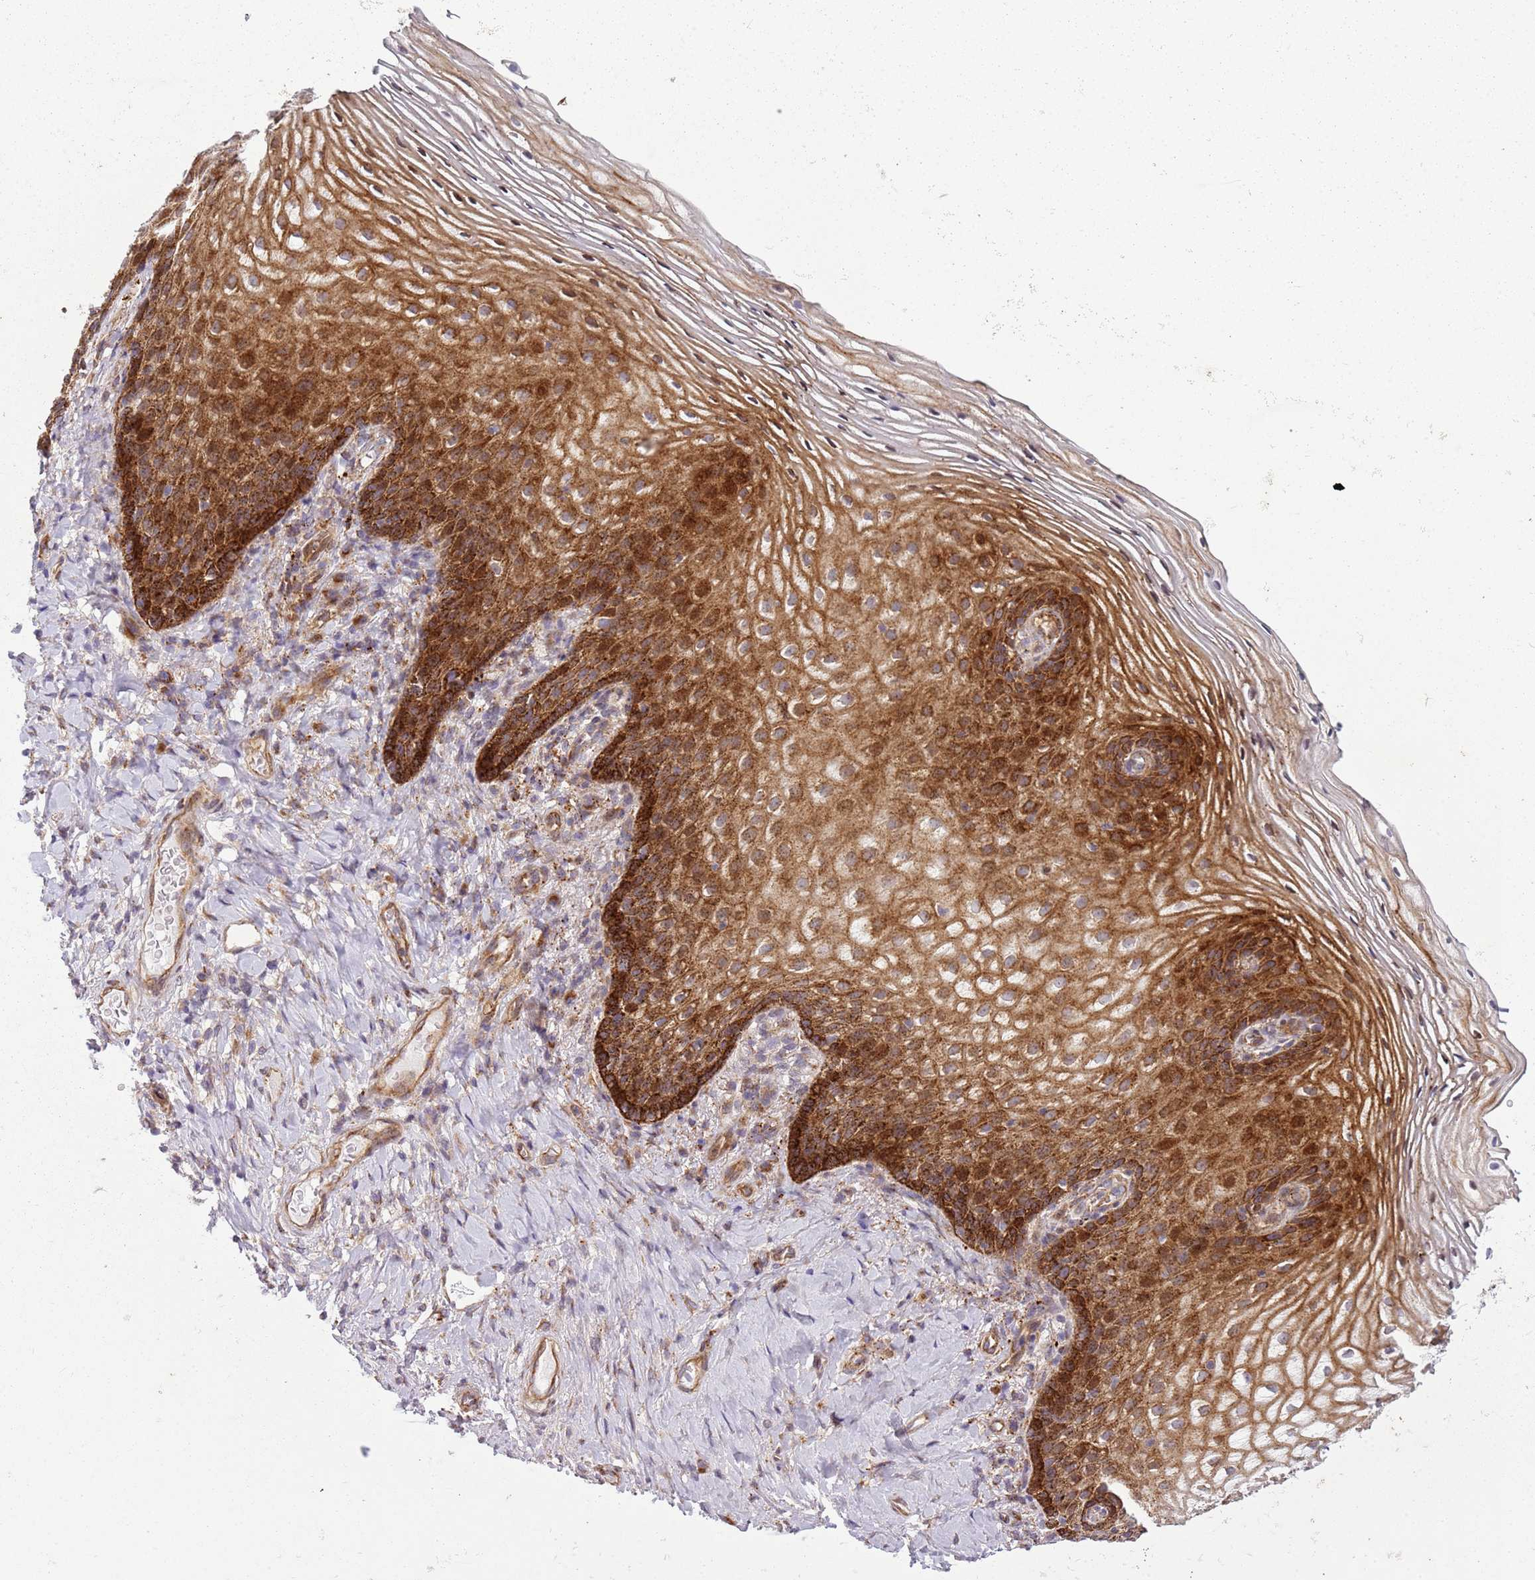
{"staining": {"intensity": "strong", "quantity": ">75%", "location": "cytoplasmic/membranous"}, "tissue": "vagina", "cell_type": "Squamous epithelial cells", "image_type": "normal", "snomed": [{"axis": "morphology", "description": "Normal tissue, NOS"}, {"axis": "topography", "description": "Vagina"}], "caption": "Unremarkable vagina demonstrates strong cytoplasmic/membranous staining in about >75% of squamous epithelial cells, visualized by immunohistochemistry. (brown staining indicates protein expression, while blue staining denotes nuclei).", "gene": "PVRIG", "patient": {"sex": "female", "age": 60}}